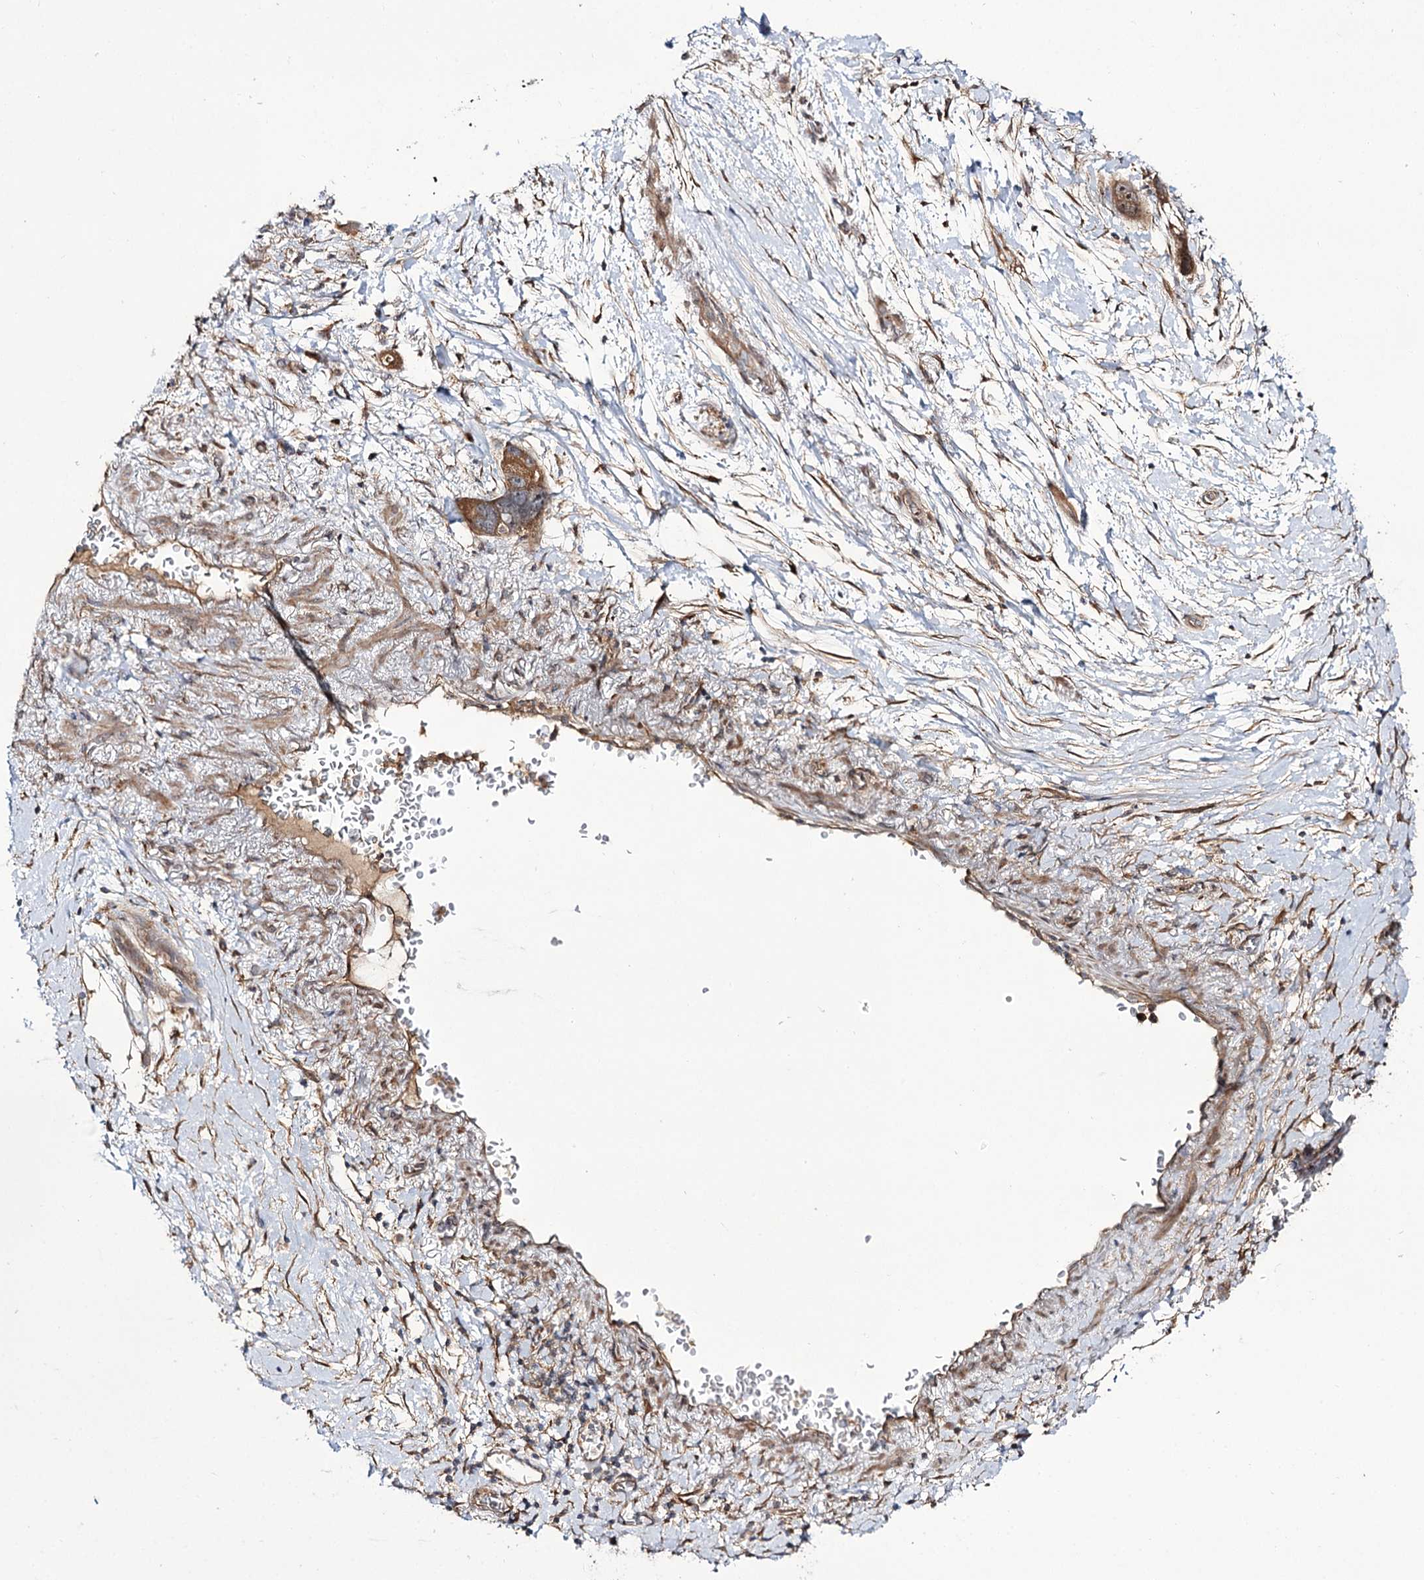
{"staining": {"intensity": "moderate", "quantity": ">75%", "location": "cytoplasmic/membranous"}, "tissue": "pancreatic cancer", "cell_type": "Tumor cells", "image_type": "cancer", "snomed": [{"axis": "morphology", "description": "Normal tissue, NOS"}, {"axis": "morphology", "description": "Adenocarcinoma, NOS"}, {"axis": "topography", "description": "Pancreas"}], "caption": "Adenocarcinoma (pancreatic) stained with a protein marker shows moderate staining in tumor cells.", "gene": "C11orf80", "patient": {"sex": "female", "age": 68}}